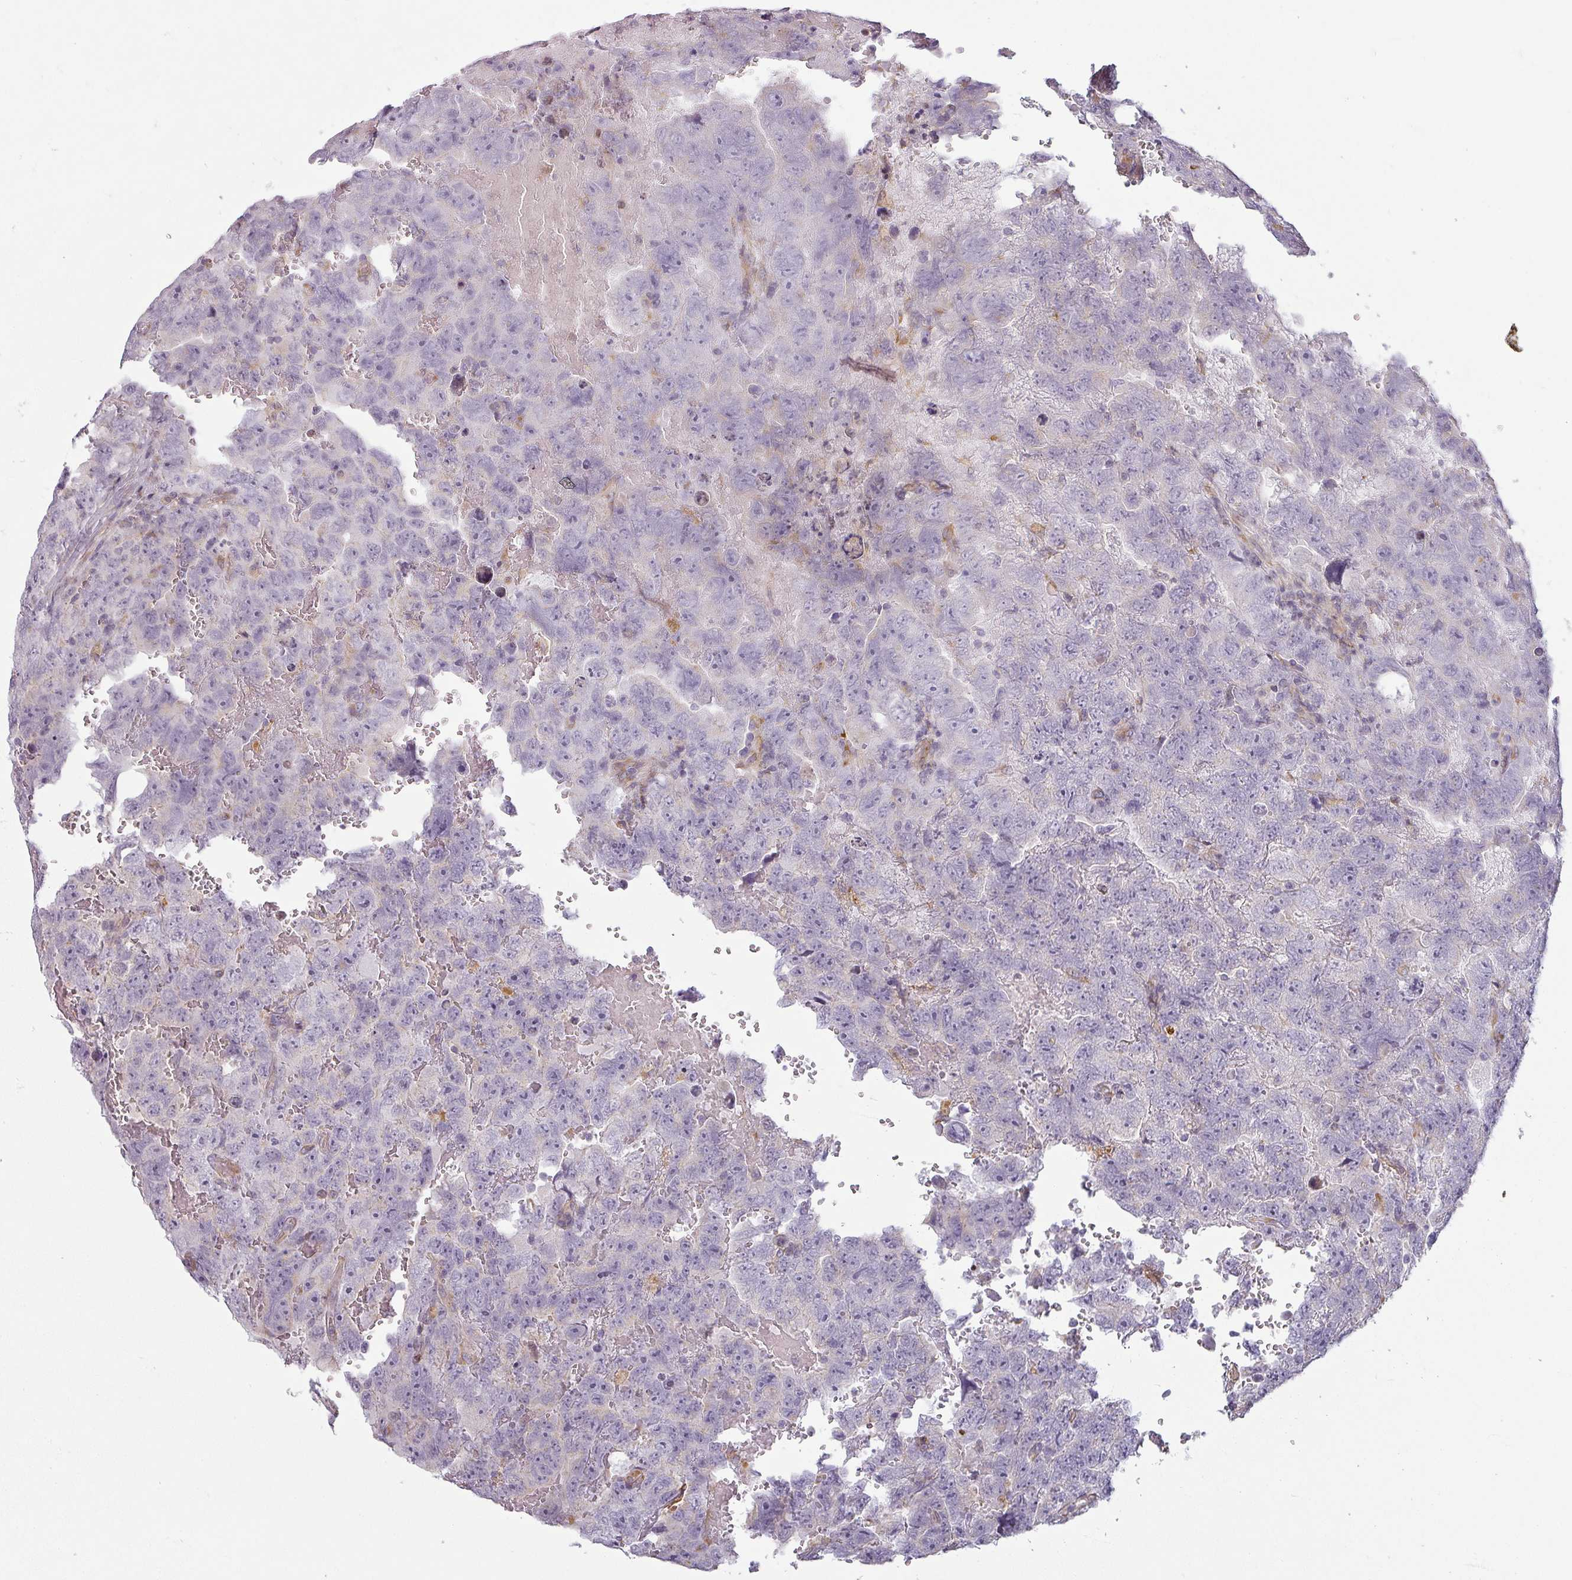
{"staining": {"intensity": "negative", "quantity": "none", "location": "none"}, "tissue": "testis cancer", "cell_type": "Tumor cells", "image_type": "cancer", "snomed": [{"axis": "morphology", "description": "Carcinoma, Embryonal, NOS"}, {"axis": "topography", "description": "Testis"}], "caption": "Immunohistochemistry of human testis cancer demonstrates no expression in tumor cells. Nuclei are stained in blue.", "gene": "CCDC144A", "patient": {"sex": "male", "age": 45}}